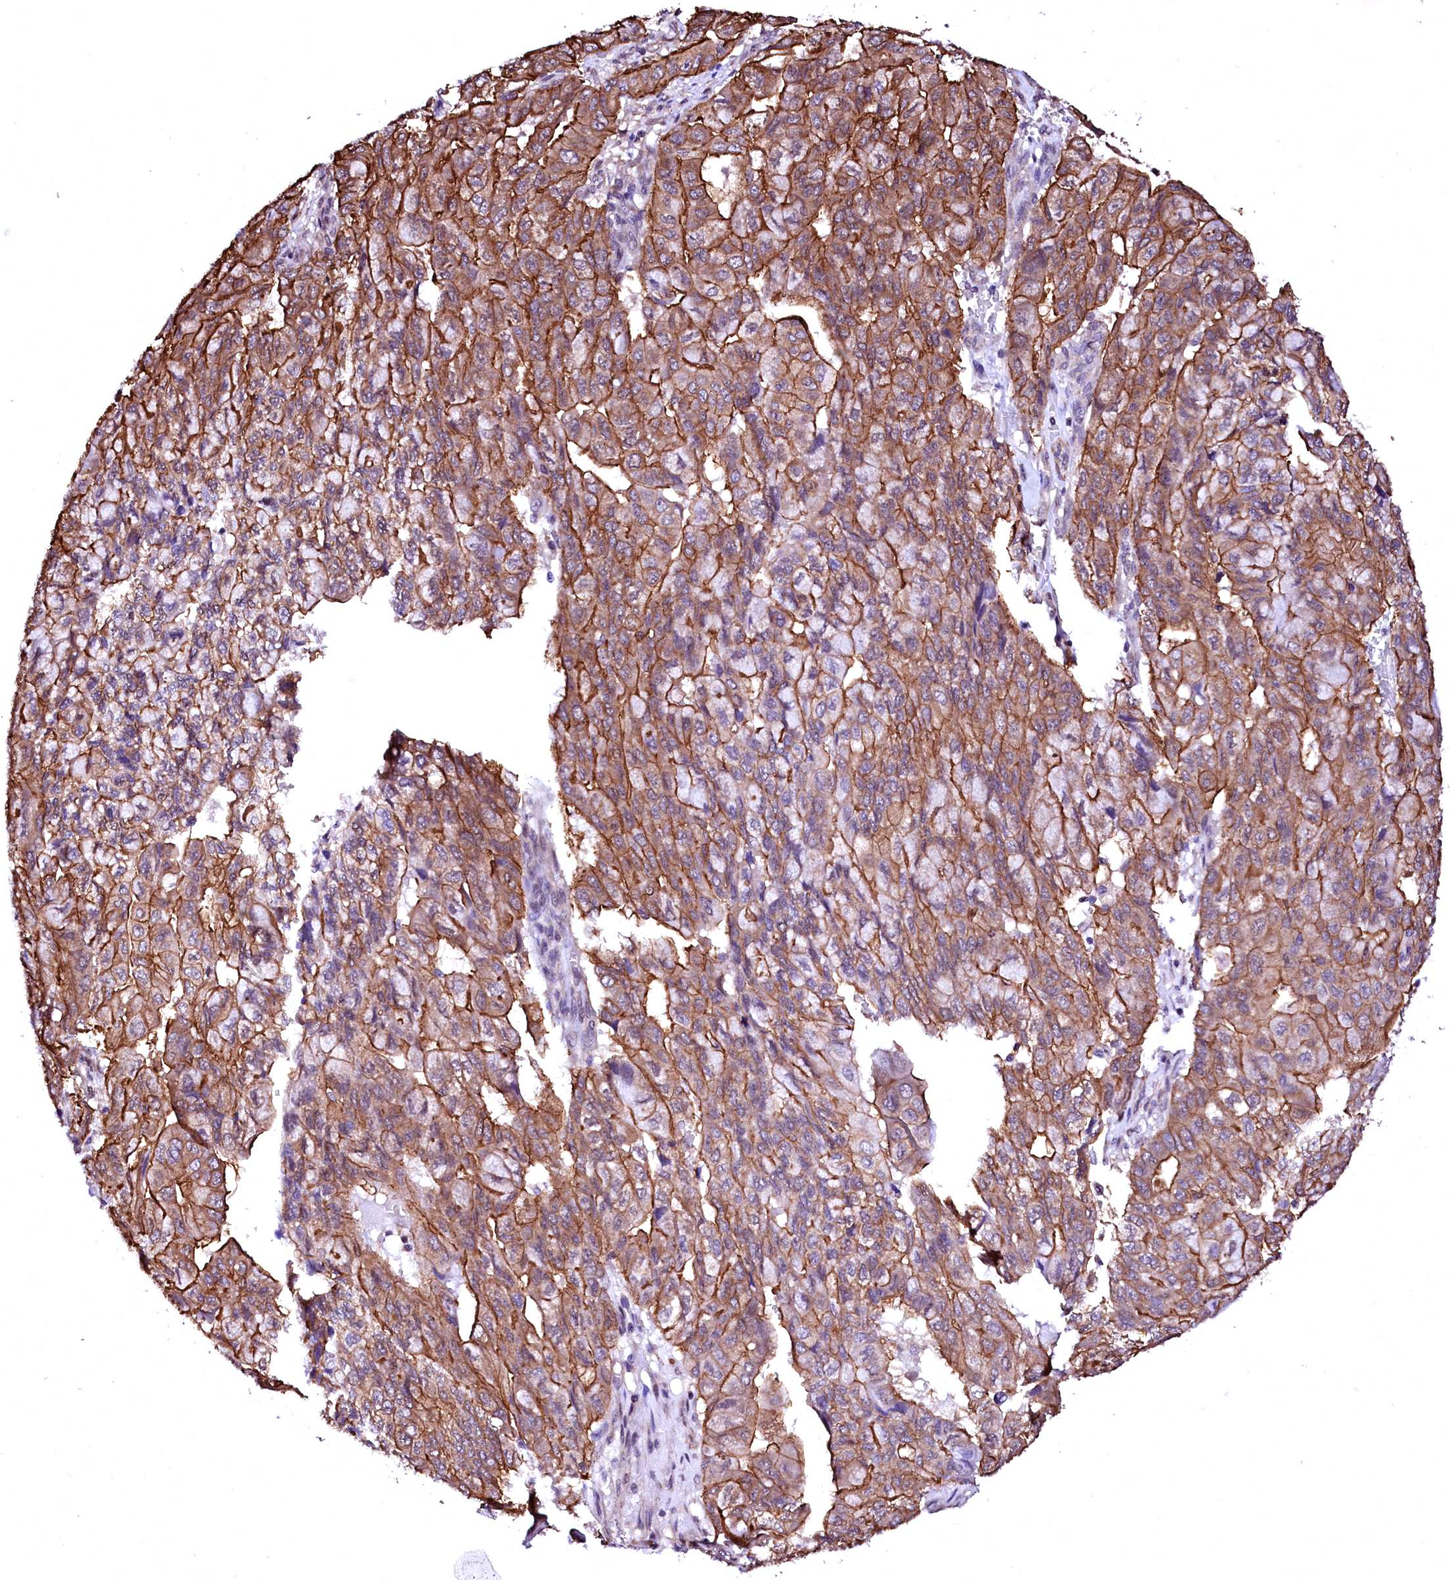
{"staining": {"intensity": "moderate", "quantity": ">75%", "location": "cytoplasmic/membranous"}, "tissue": "pancreatic cancer", "cell_type": "Tumor cells", "image_type": "cancer", "snomed": [{"axis": "morphology", "description": "Adenocarcinoma, NOS"}, {"axis": "topography", "description": "Pancreas"}], "caption": "Immunohistochemistry (IHC) staining of pancreatic adenocarcinoma, which reveals medium levels of moderate cytoplasmic/membranous positivity in approximately >75% of tumor cells indicating moderate cytoplasmic/membranous protein positivity. The staining was performed using DAB (brown) for protein detection and nuclei were counterstained in hematoxylin (blue).", "gene": "GPR176", "patient": {"sex": "male", "age": 51}}